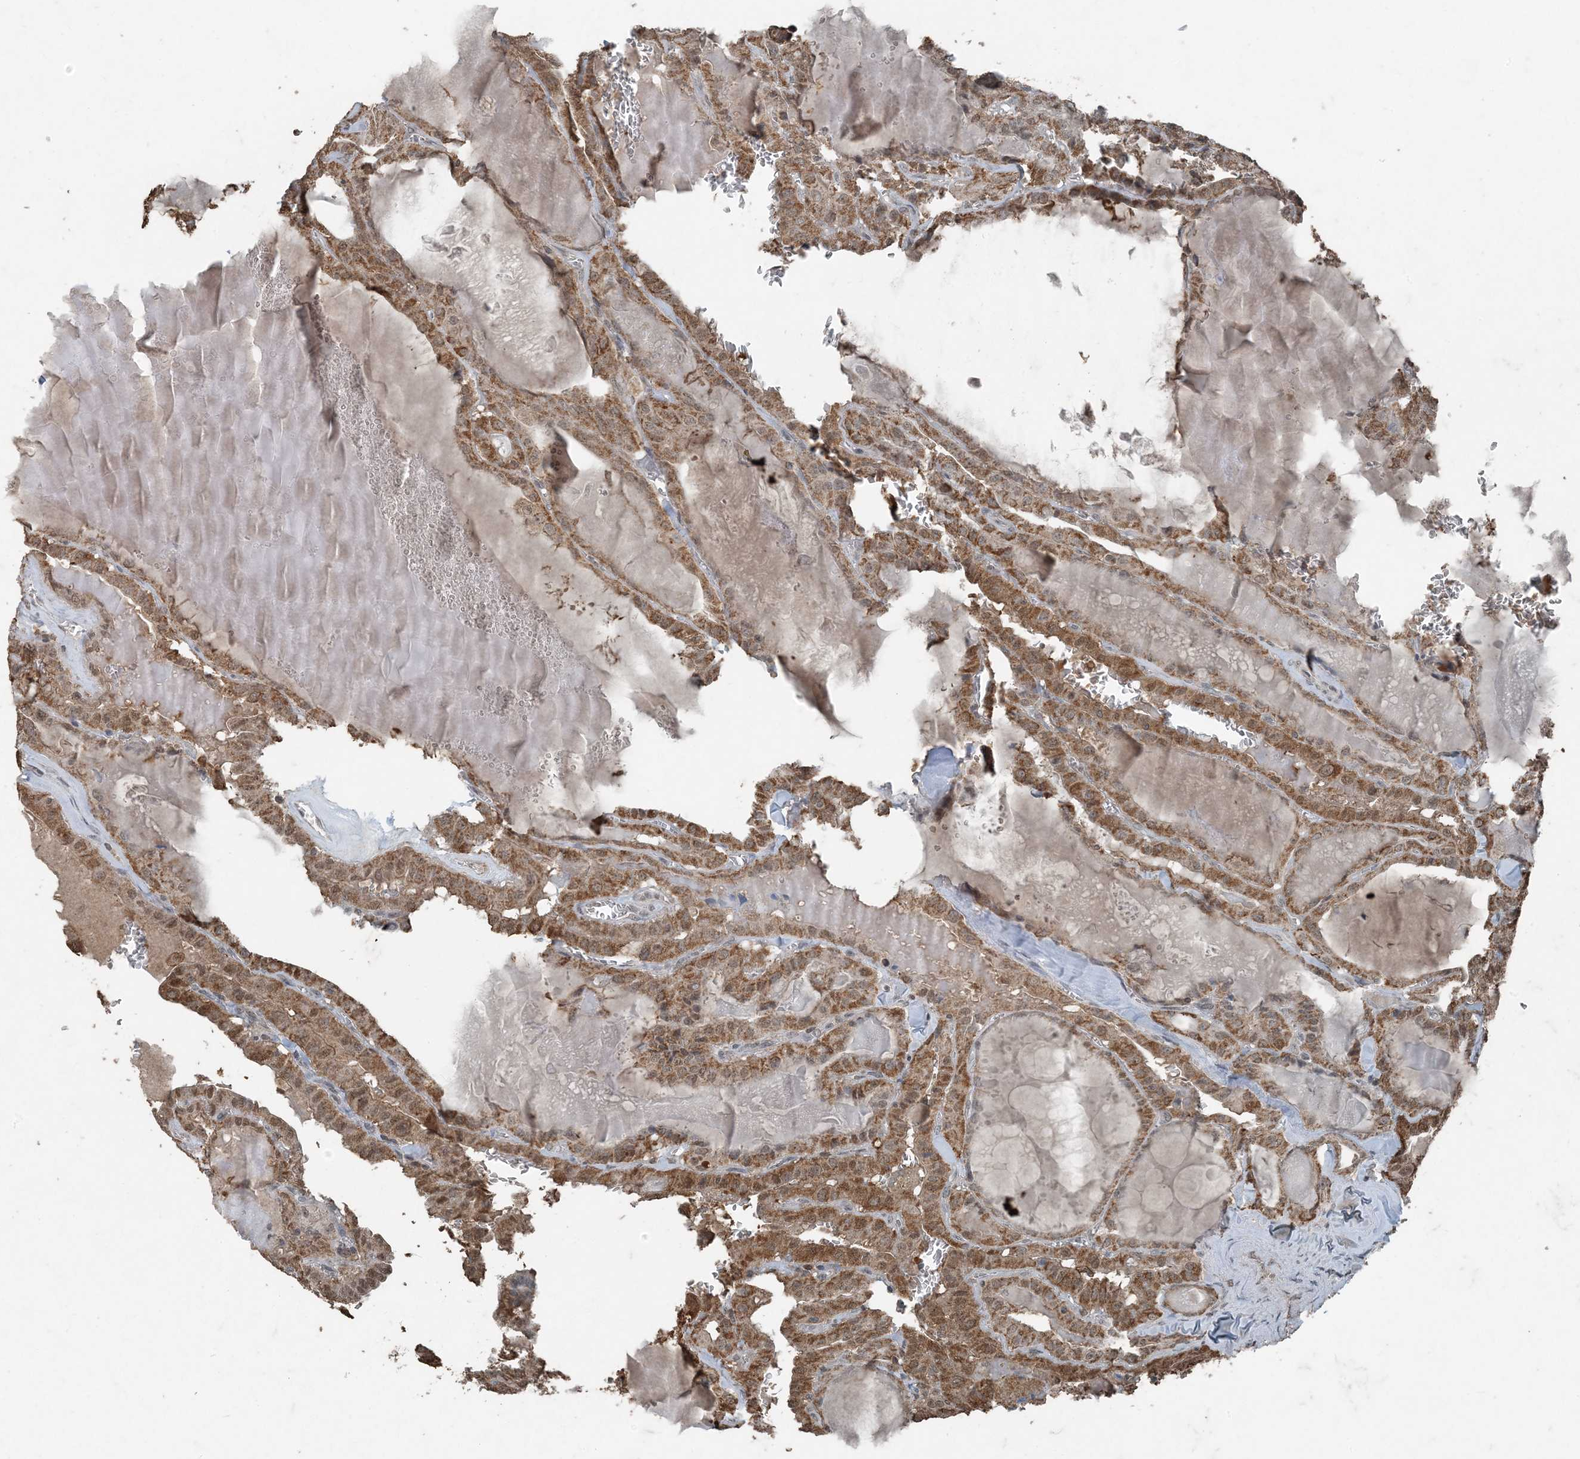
{"staining": {"intensity": "moderate", "quantity": ">75%", "location": "cytoplasmic/membranous,nuclear"}, "tissue": "thyroid cancer", "cell_type": "Tumor cells", "image_type": "cancer", "snomed": [{"axis": "morphology", "description": "Papillary adenocarcinoma, NOS"}, {"axis": "topography", "description": "Thyroid gland"}], "caption": "There is medium levels of moderate cytoplasmic/membranous and nuclear positivity in tumor cells of thyroid cancer, as demonstrated by immunohistochemical staining (brown color).", "gene": "GNL1", "patient": {"sex": "male", "age": 52}}